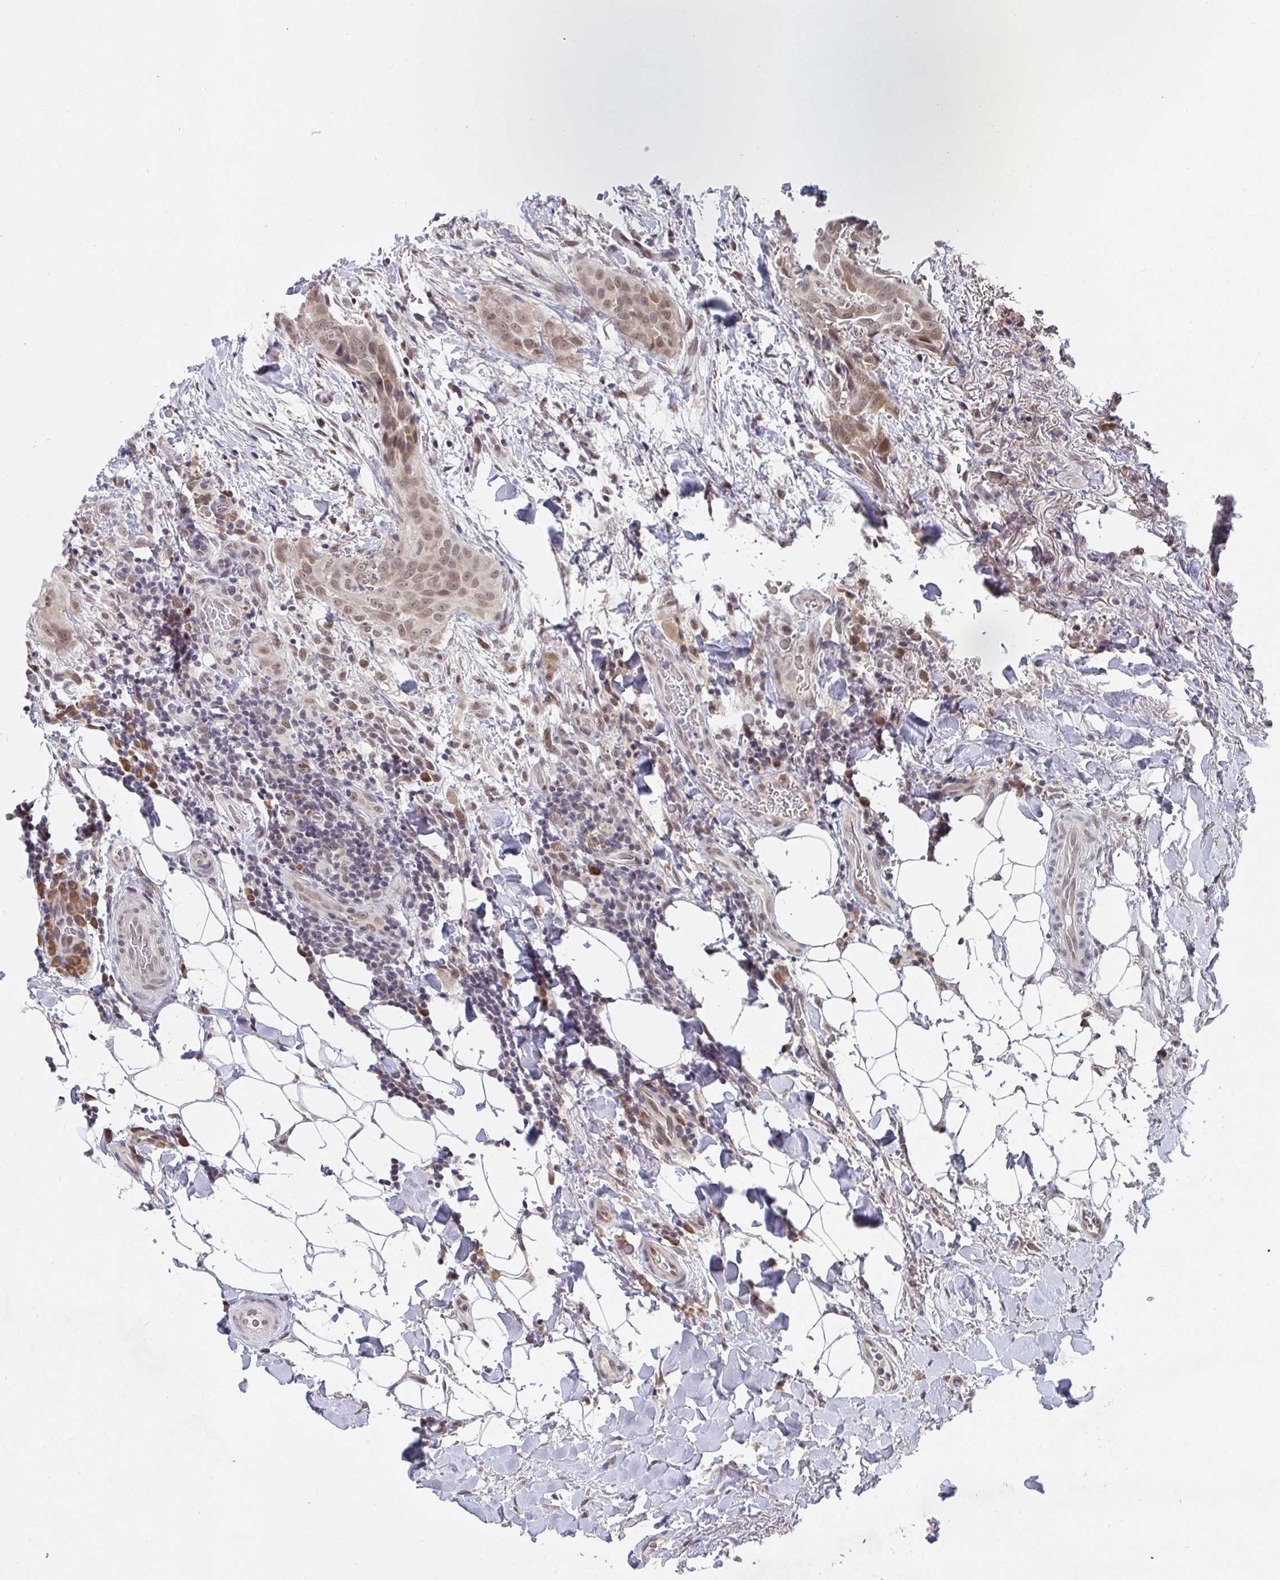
{"staining": {"intensity": "moderate", "quantity": ">75%", "location": "nuclear"}, "tissue": "thyroid cancer", "cell_type": "Tumor cells", "image_type": "cancer", "snomed": [{"axis": "morphology", "description": "Papillary adenocarcinoma, NOS"}, {"axis": "topography", "description": "Thyroid gland"}], "caption": "There is medium levels of moderate nuclear expression in tumor cells of thyroid cancer, as demonstrated by immunohistochemical staining (brown color).", "gene": "JMJD1C", "patient": {"sex": "male", "age": 61}}